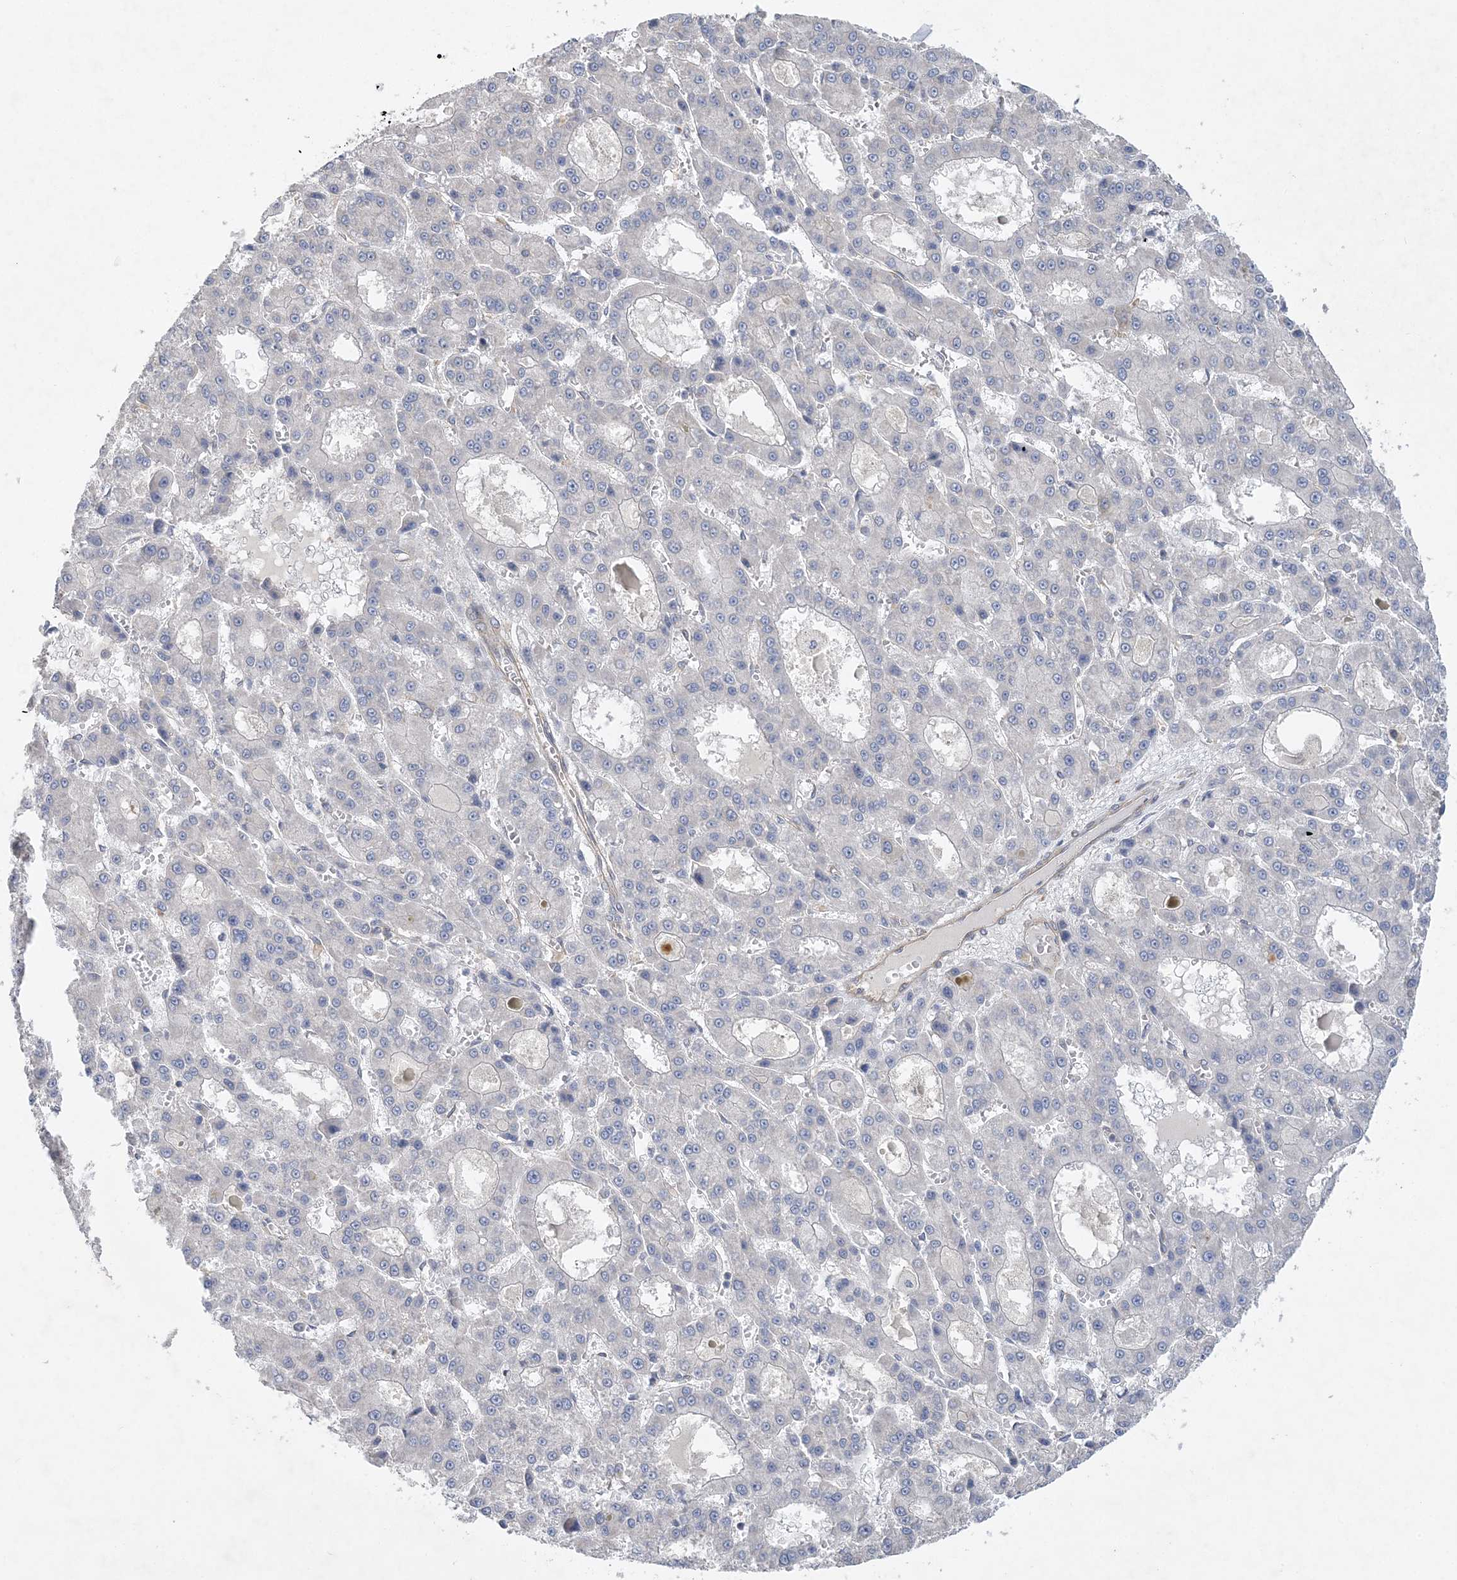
{"staining": {"intensity": "negative", "quantity": "none", "location": "none"}, "tissue": "liver cancer", "cell_type": "Tumor cells", "image_type": "cancer", "snomed": [{"axis": "morphology", "description": "Carcinoma, Hepatocellular, NOS"}, {"axis": "topography", "description": "Liver"}], "caption": "High power microscopy histopathology image of an IHC image of liver cancer, revealing no significant expression in tumor cells.", "gene": "MAP4K5", "patient": {"sex": "male", "age": 70}}